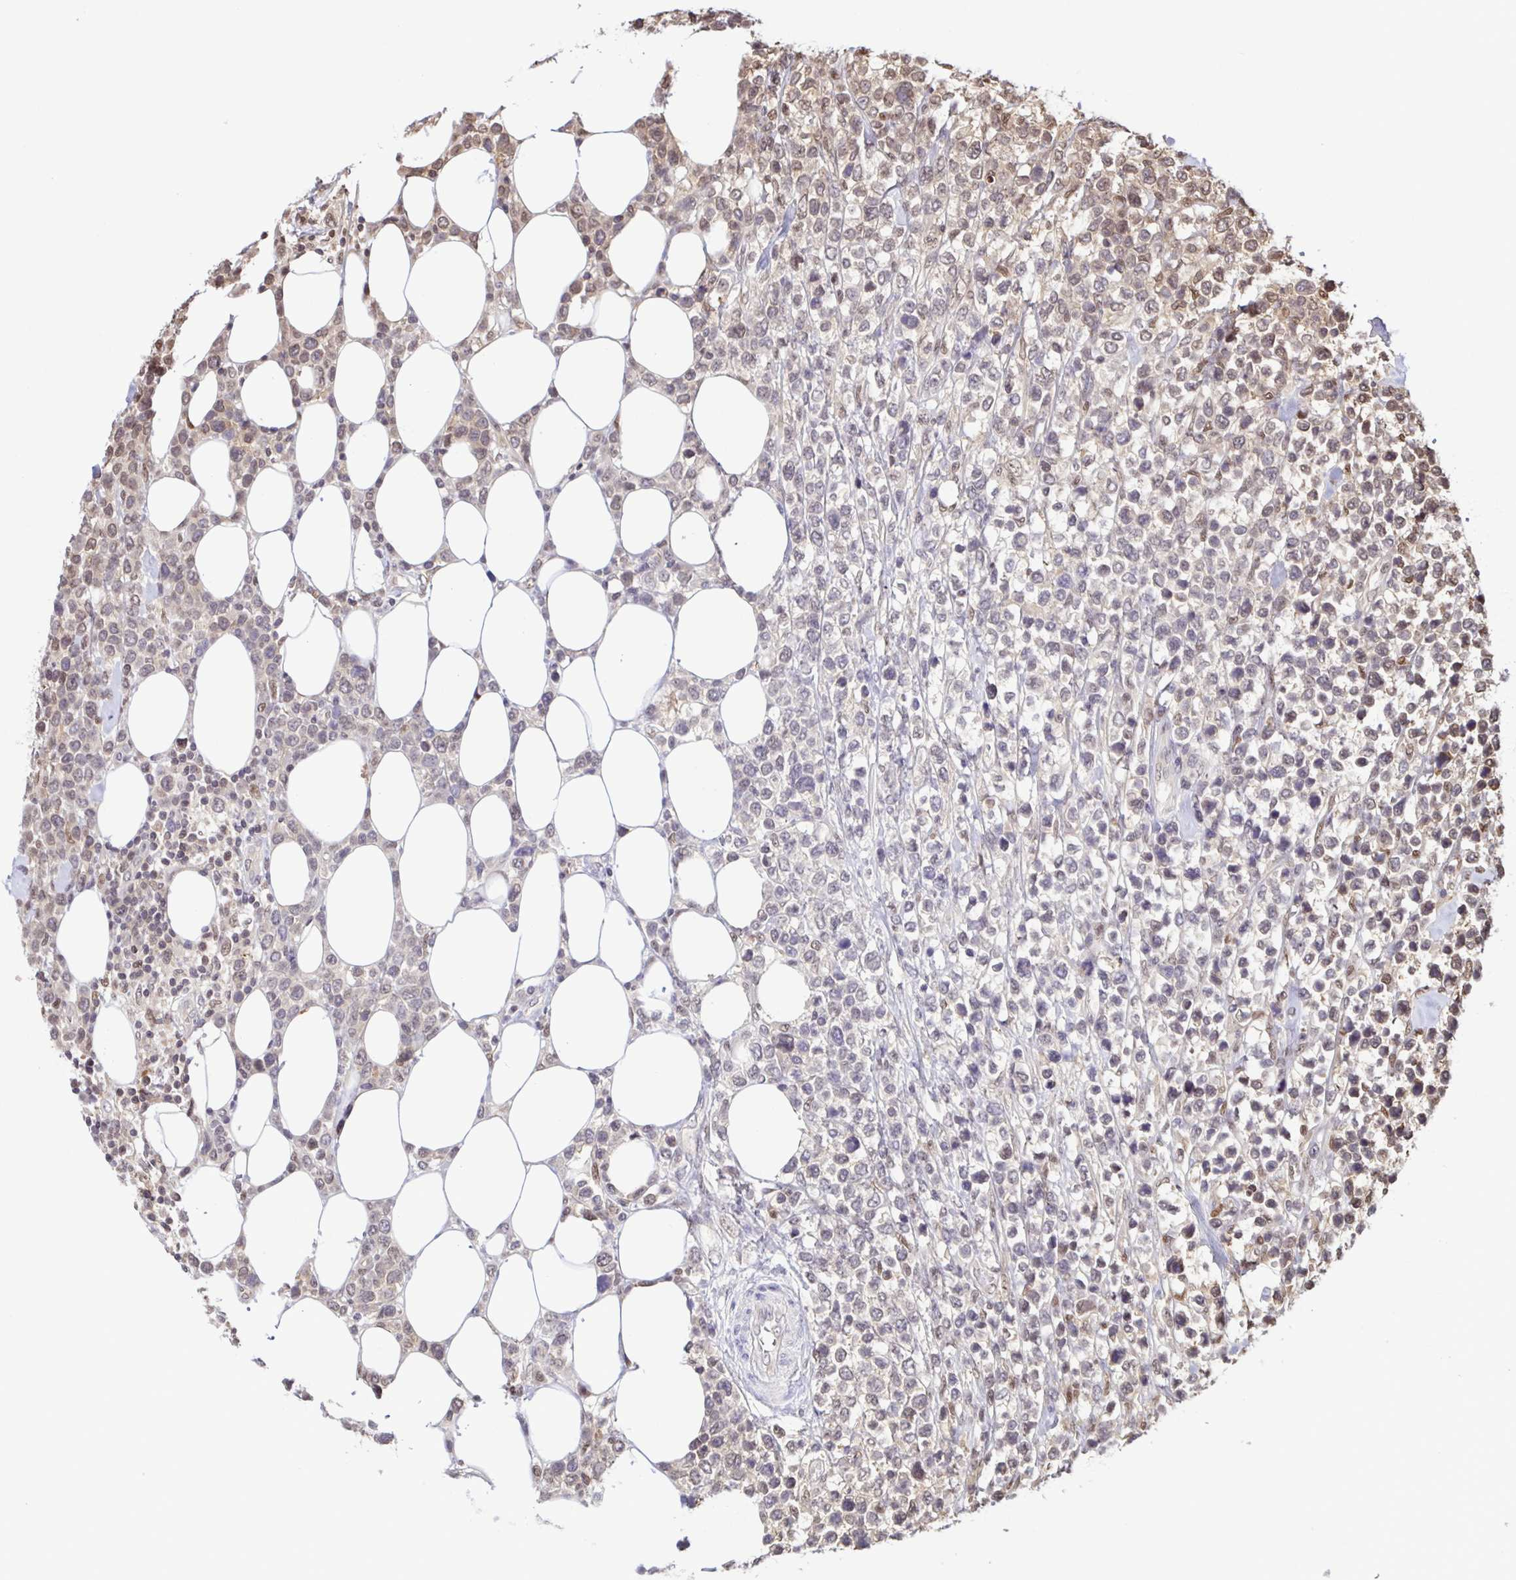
{"staining": {"intensity": "weak", "quantity": "<25%", "location": "cytoplasmic/membranous,nuclear"}, "tissue": "lymphoma", "cell_type": "Tumor cells", "image_type": "cancer", "snomed": [{"axis": "morphology", "description": "Malignant lymphoma, non-Hodgkin's type, High grade"}, {"axis": "topography", "description": "Soft tissue"}], "caption": "This is a photomicrograph of immunohistochemistry (IHC) staining of lymphoma, which shows no positivity in tumor cells.", "gene": "PSMB9", "patient": {"sex": "female", "age": 56}}